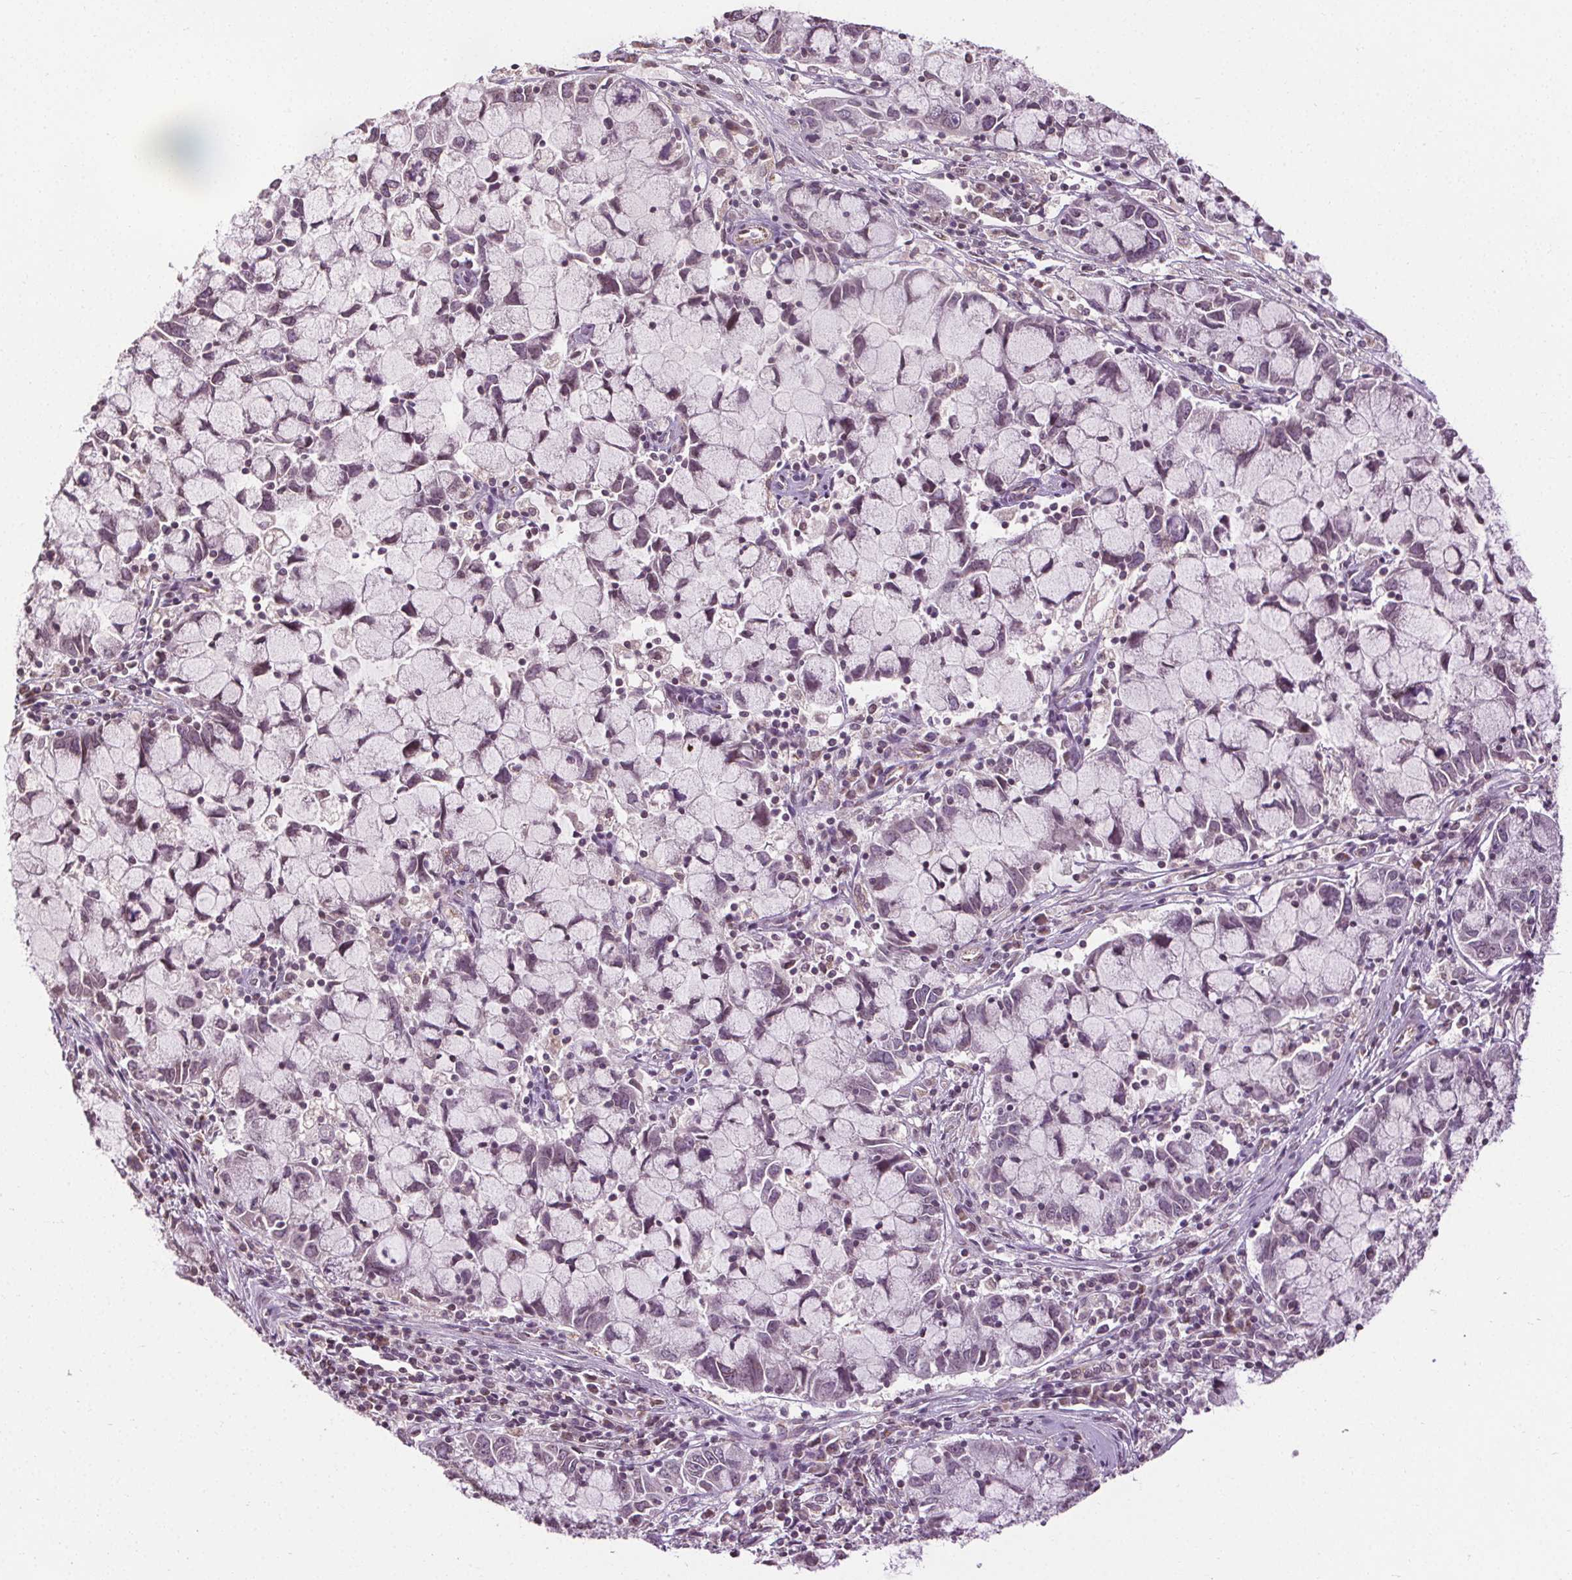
{"staining": {"intensity": "weak", "quantity": "<25%", "location": "nuclear"}, "tissue": "cervical cancer", "cell_type": "Tumor cells", "image_type": "cancer", "snomed": [{"axis": "morphology", "description": "Adenocarcinoma, NOS"}, {"axis": "topography", "description": "Cervix"}], "caption": "Protein analysis of cervical cancer (adenocarcinoma) reveals no significant expression in tumor cells.", "gene": "LFNG", "patient": {"sex": "female", "age": 40}}